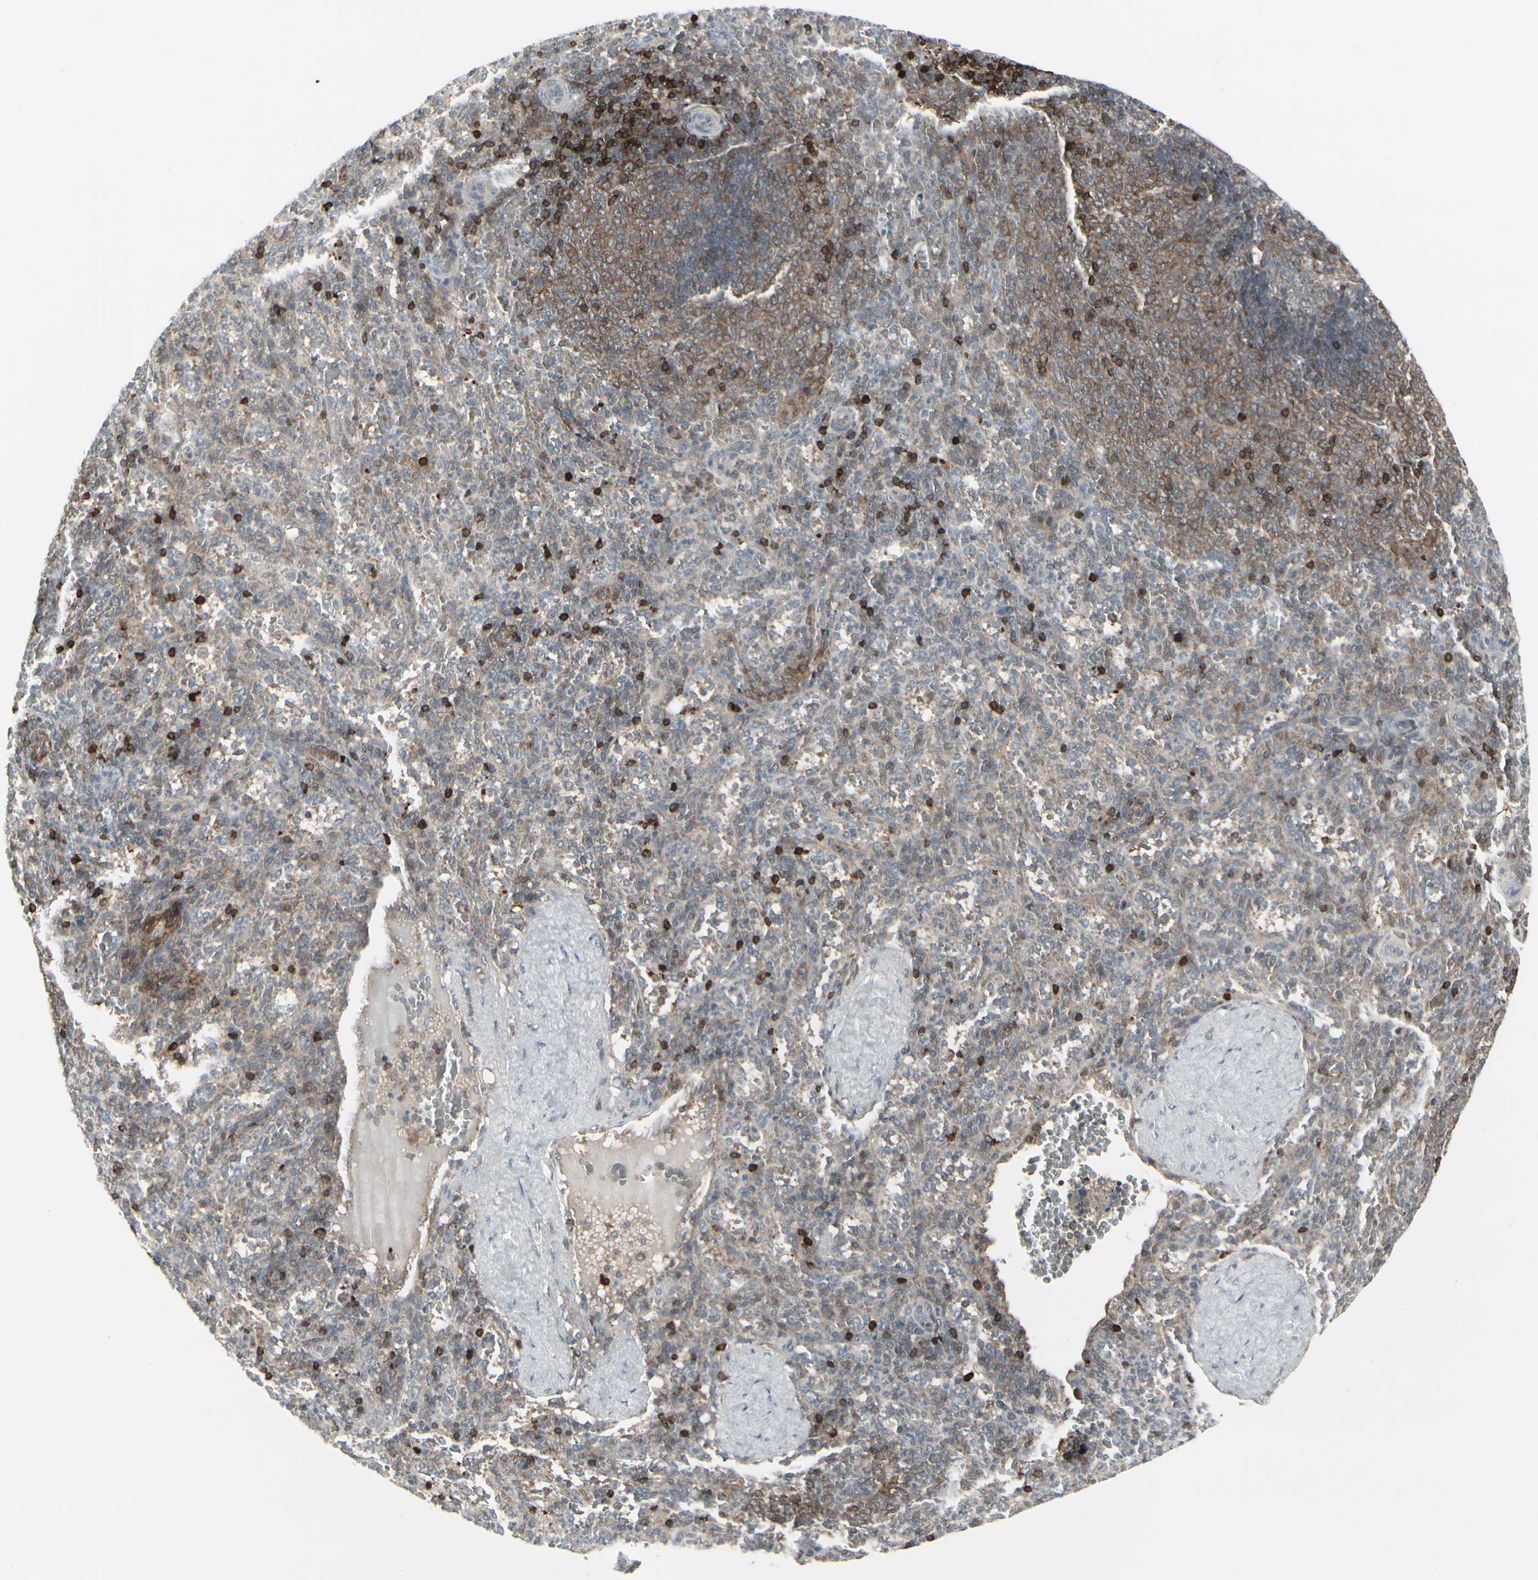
{"staining": {"intensity": "strong", "quantity": "25%-75%", "location": "cytoplasmic/membranous"}, "tissue": "spleen", "cell_type": "Cells in red pulp", "image_type": "normal", "snomed": [{"axis": "morphology", "description": "Normal tissue, NOS"}, {"axis": "topography", "description": "Spleen"}], "caption": "Spleen was stained to show a protein in brown. There is high levels of strong cytoplasmic/membranous expression in about 25%-75% of cells in red pulp. (brown staining indicates protein expression, while blue staining denotes nuclei).", "gene": "IGFBP6", "patient": {"sex": "female", "age": 21}}